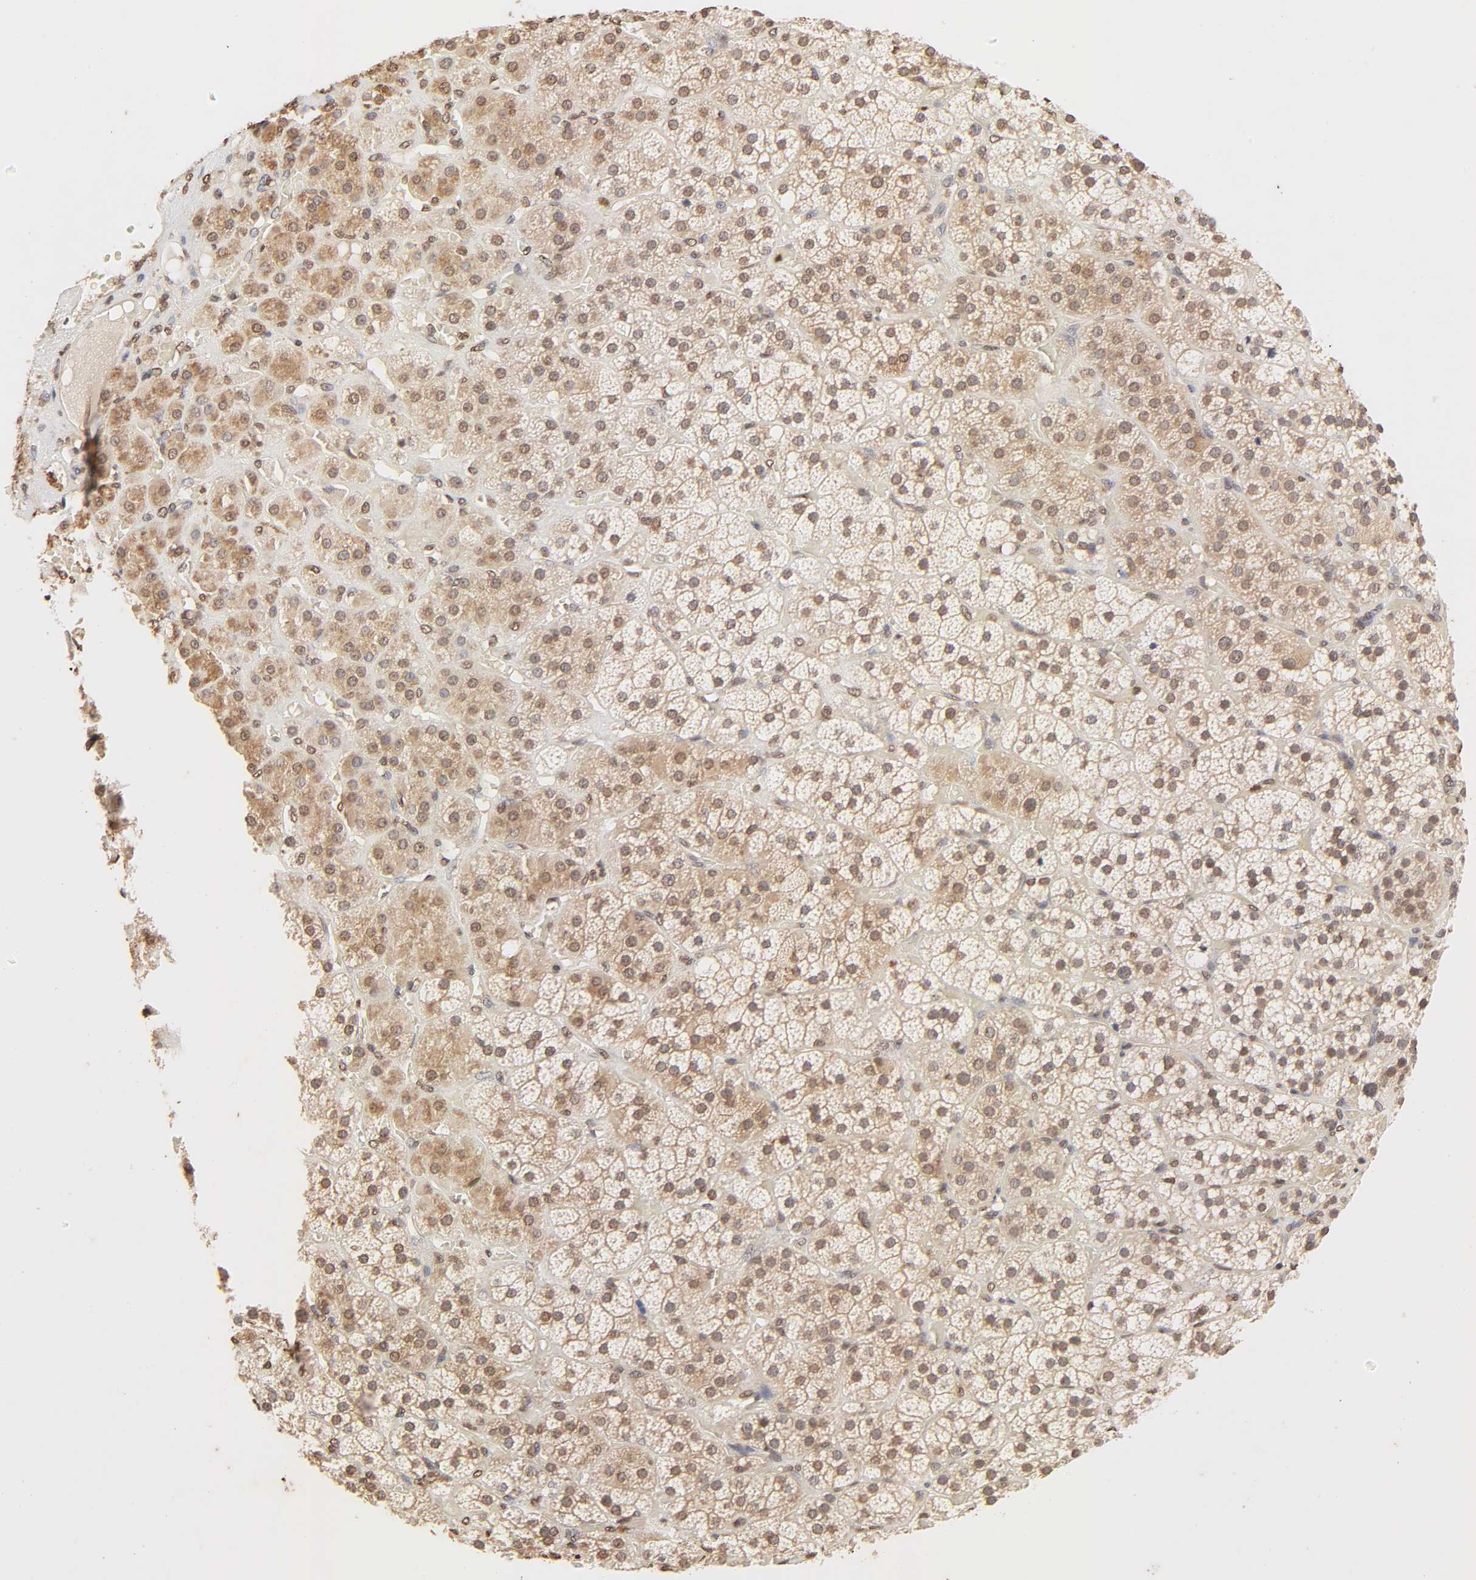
{"staining": {"intensity": "strong", "quantity": ">75%", "location": "cytoplasmic/membranous,nuclear"}, "tissue": "adrenal gland", "cell_type": "Glandular cells", "image_type": "normal", "snomed": [{"axis": "morphology", "description": "Normal tissue, NOS"}, {"axis": "topography", "description": "Adrenal gland"}], "caption": "A high-resolution photomicrograph shows immunohistochemistry (IHC) staining of benign adrenal gland, which shows strong cytoplasmic/membranous,nuclear staining in about >75% of glandular cells.", "gene": "TBL1X", "patient": {"sex": "female", "age": 71}}